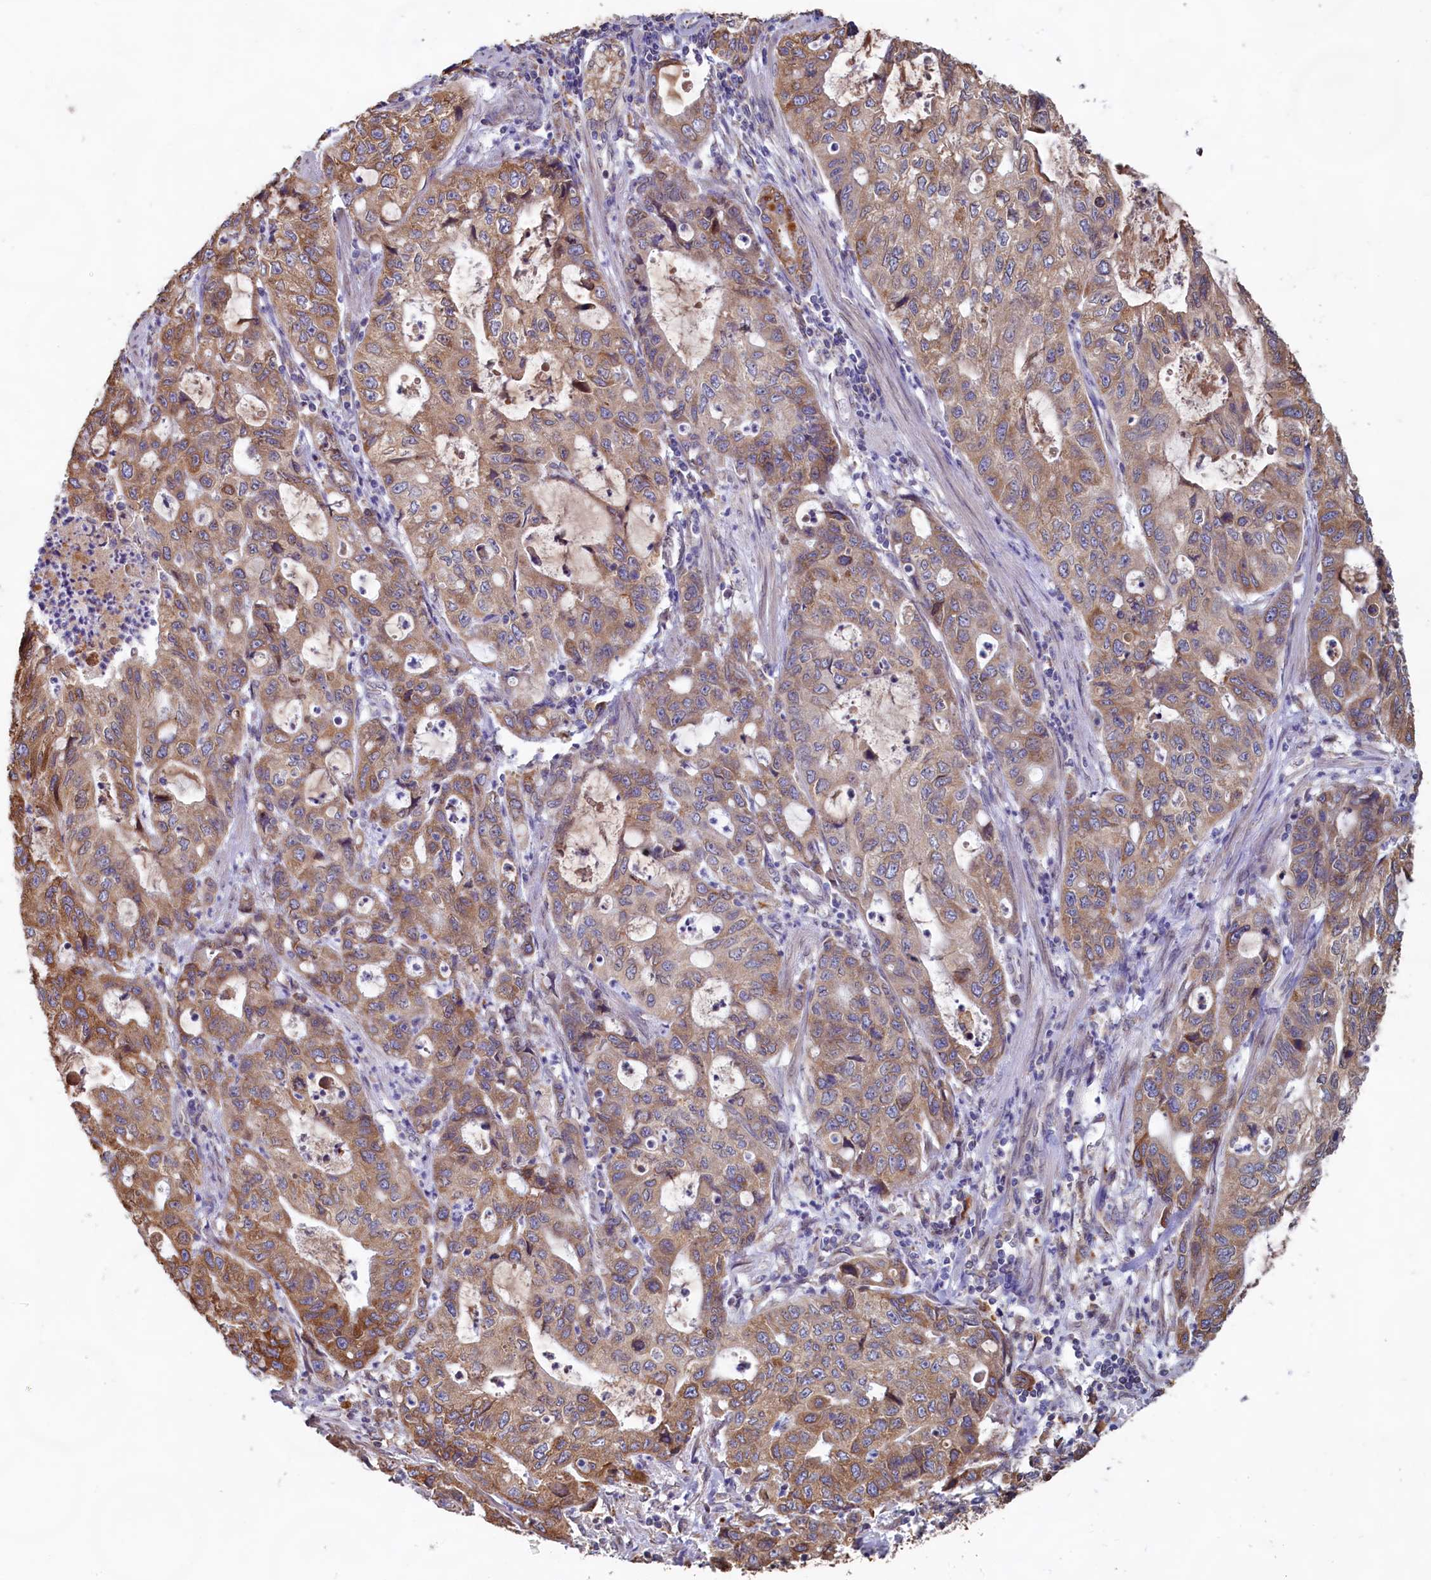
{"staining": {"intensity": "moderate", "quantity": ">75%", "location": "cytoplasmic/membranous"}, "tissue": "stomach cancer", "cell_type": "Tumor cells", "image_type": "cancer", "snomed": [{"axis": "morphology", "description": "Adenocarcinoma, NOS"}, {"axis": "topography", "description": "Stomach, upper"}], "caption": "Stomach cancer (adenocarcinoma) stained for a protein shows moderate cytoplasmic/membranous positivity in tumor cells.", "gene": "TBC1D19", "patient": {"sex": "female", "age": 52}}